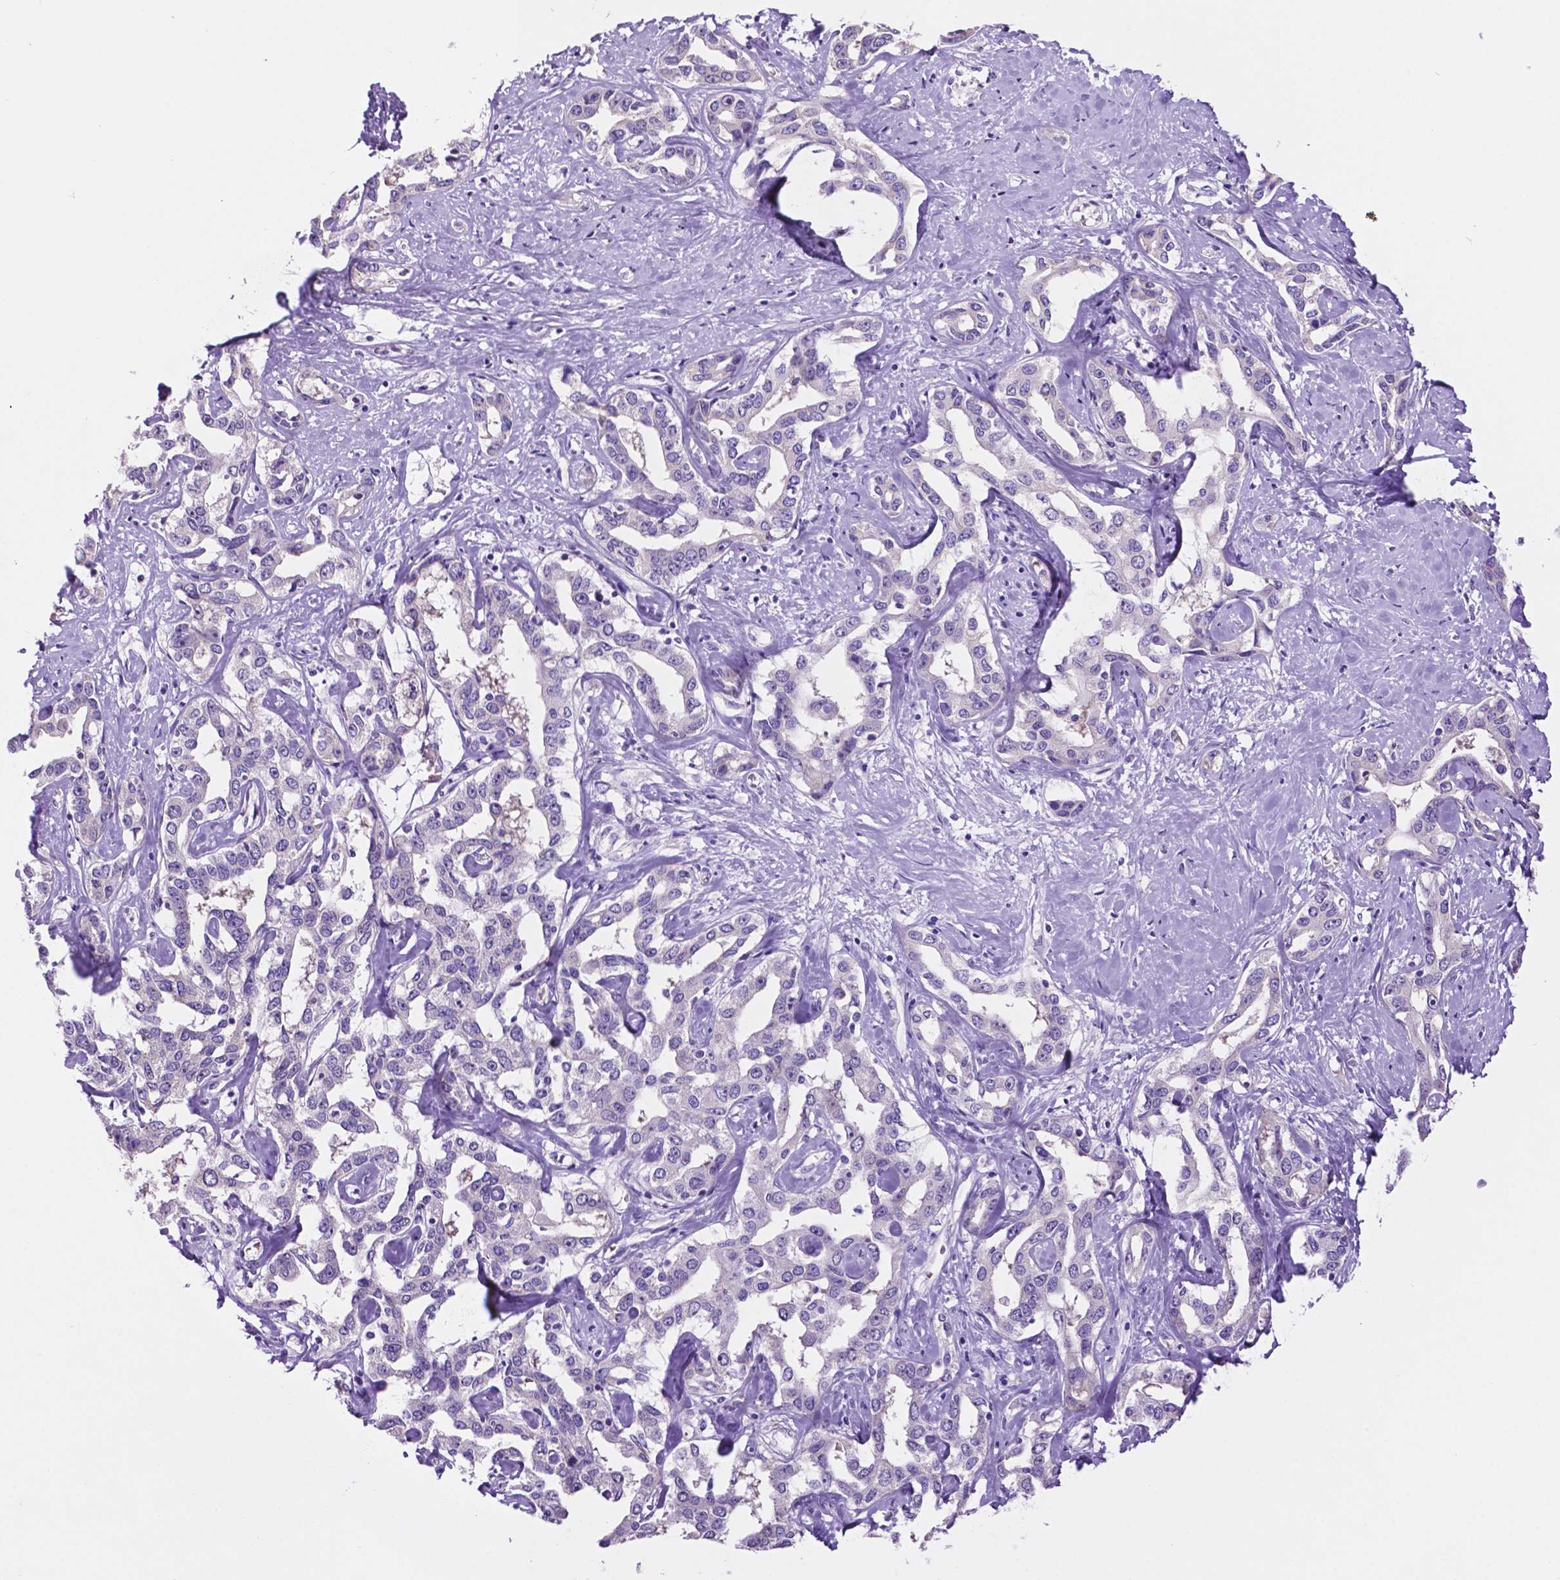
{"staining": {"intensity": "negative", "quantity": "none", "location": "none"}, "tissue": "liver cancer", "cell_type": "Tumor cells", "image_type": "cancer", "snomed": [{"axis": "morphology", "description": "Cholangiocarcinoma"}, {"axis": "topography", "description": "Liver"}], "caption": "A high-resolution photomicrograph shows IHC staining of cholangiocarcinoma (liver), which demonstrates no significant staining in tumor cells. (DAB (3,3'-diaminobenzidine) immunohistochemistry (IHC) with hematoxylin counter stain).", "gene": "SPDYA", "patient": {"sex": "male", "age": 59}}